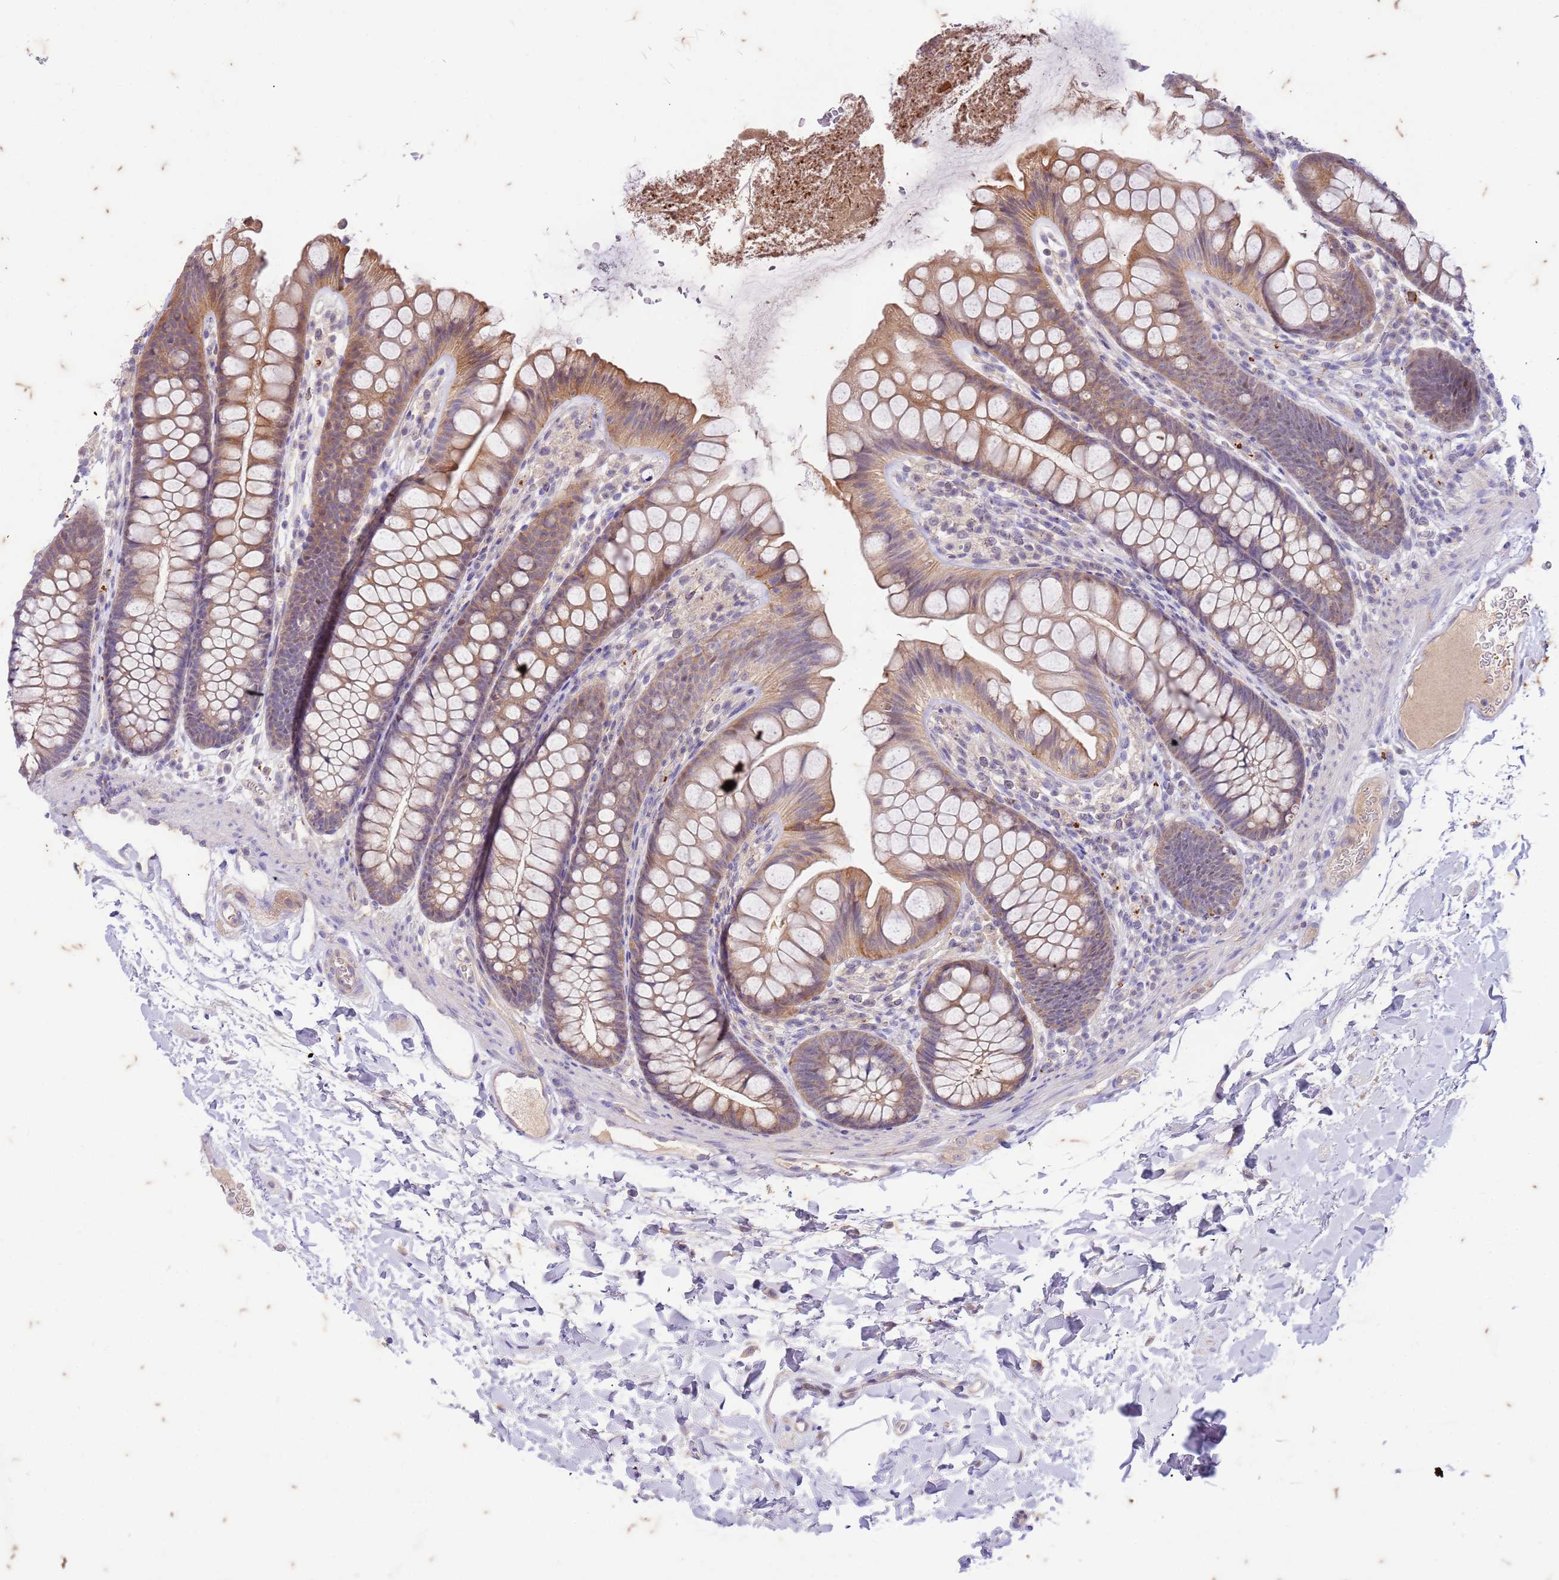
{"staining": {"intensity": "weak", "quantity": "25%-75%", "location": "cytoplasmic/membranous"}, "tissue": "colon", "cell_type": "Endothelial cells", "image_type": "normal", "snomed": [{"axis": "morphology", "description": "Normal tissue, NOS"}, {"axis": "topography", "description": "Colon"}], "caption": "Human colon stained with a protein marker exhibits weak staining in endothelial cells.", "gene": "RAPGEF3", "patient": {"sex": "female", "age": 62}}